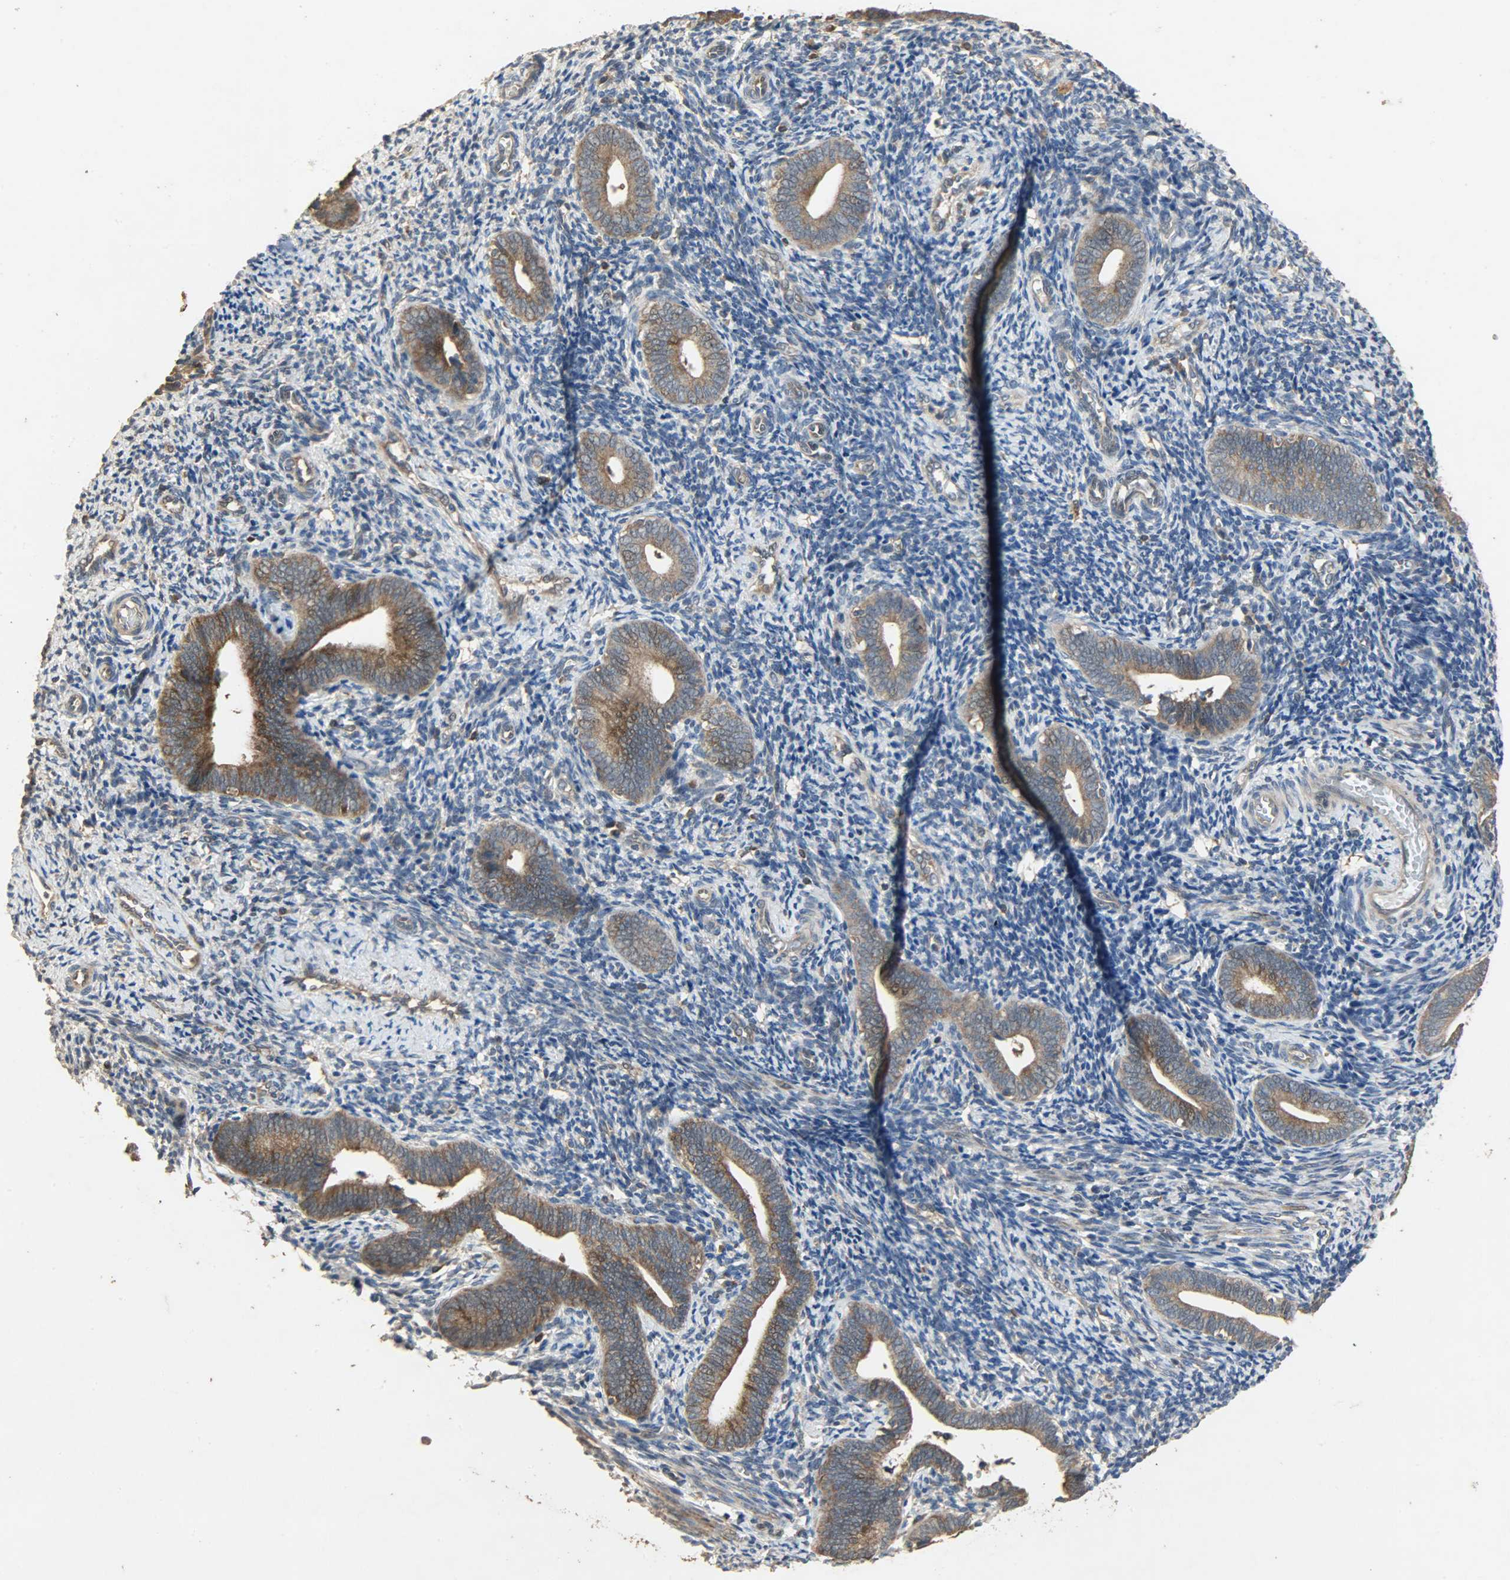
{"staining": {"intensity": "weak", "quantity": "<25%", "location": "cytoplasmic/membranous"}, "tissue": "endometrium", "cell_type": "Cells in endometrial stroma", "image_type": "normal", "snomed": [{"axis": "morphology", "description": "Normal tissue, NOS"}, {"axis": "topography", "description": "Uterus"}, {"axis": "topography", "description": "Endometrium"}], "caption": "A micrograph of human endometrium is negative for staining in cells in endometrial stroma. (Immunohistochemistry (ihc), brightfield microscopy, high magnification).", "gene": "CDKN2C", "patient": {"sex": "female", "age": 33}}